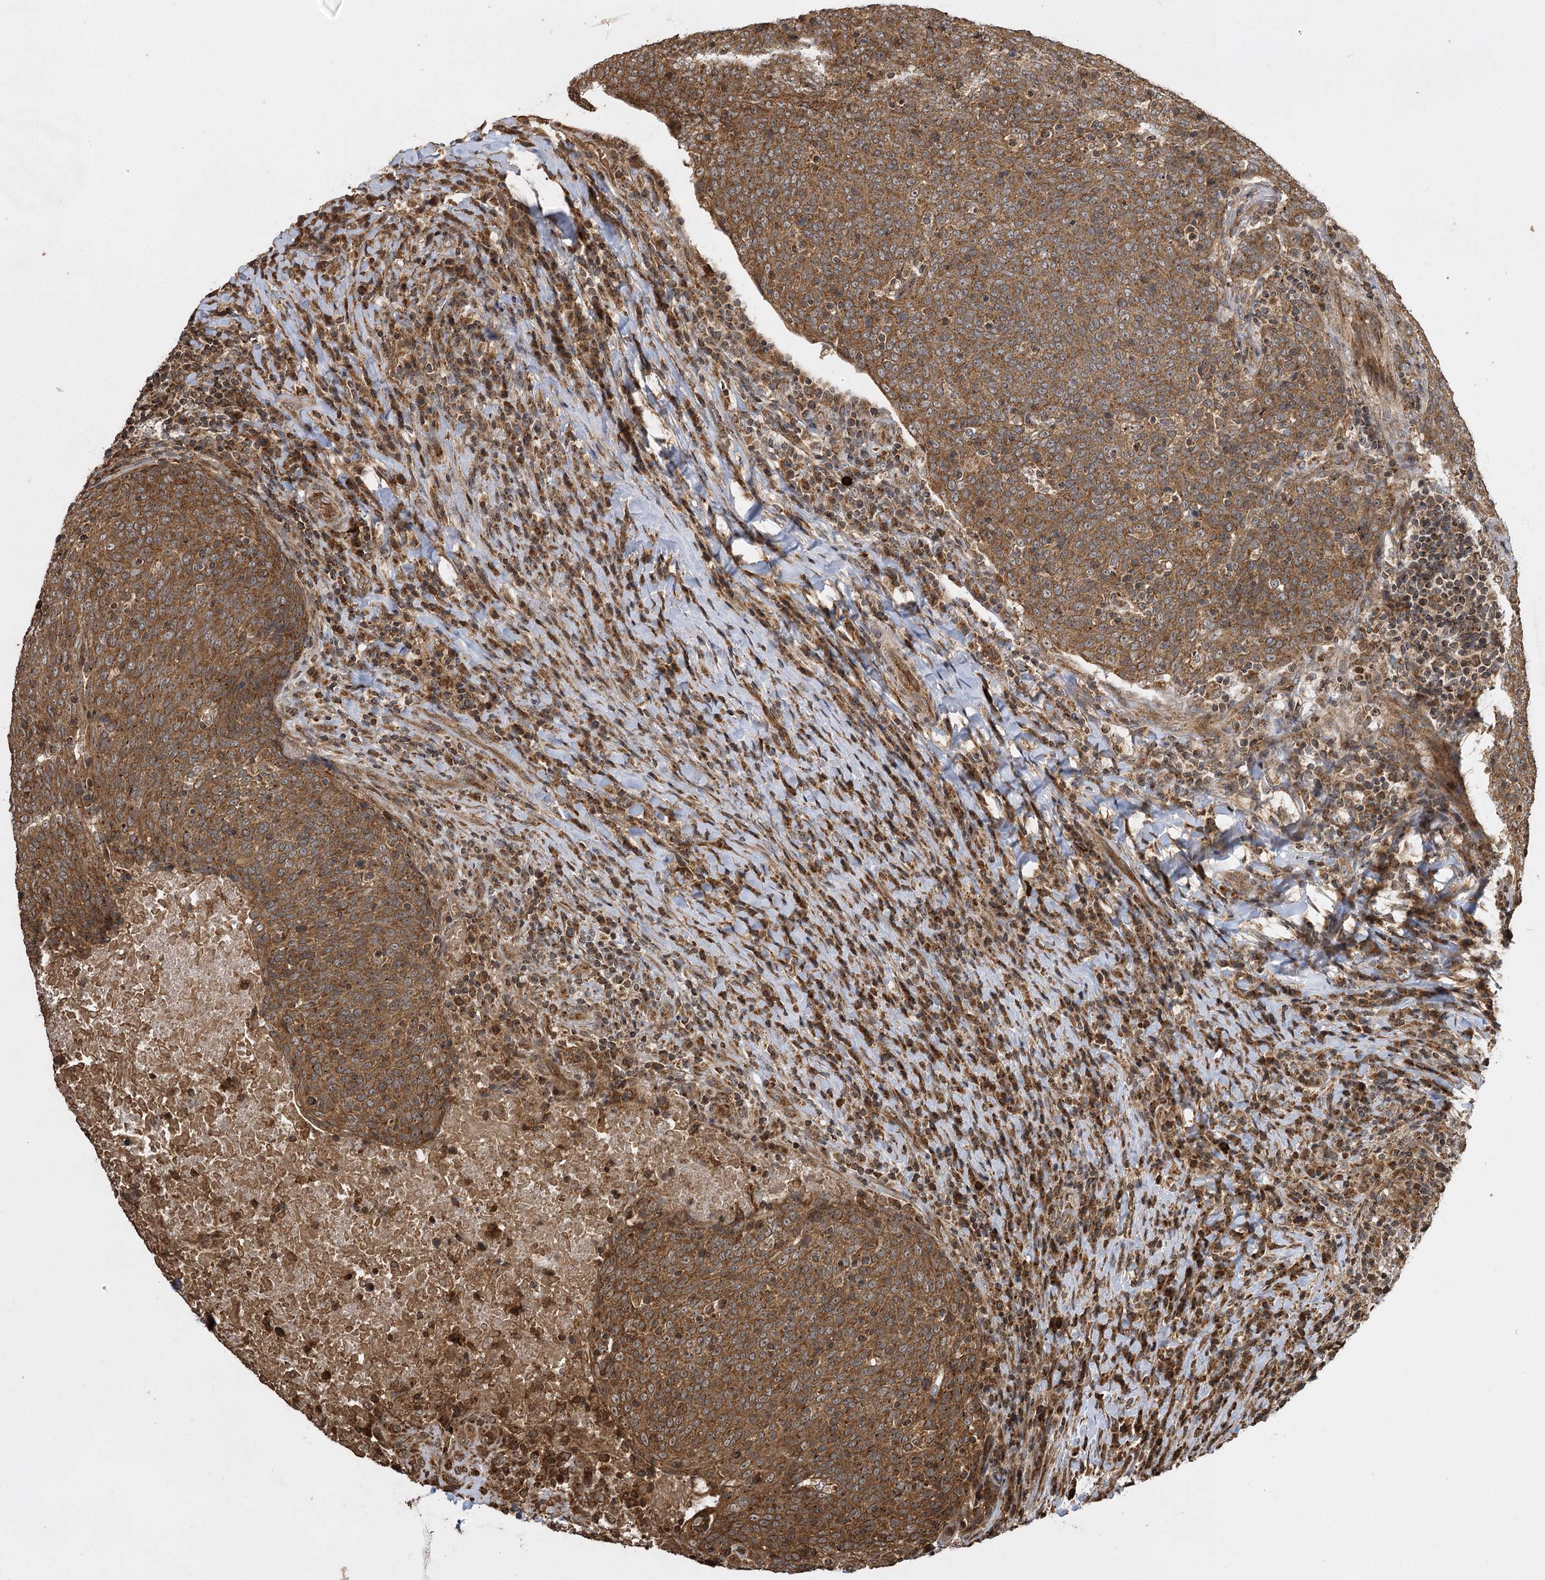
{"staining": {"intensity": "moderate", "quantity": ">75%", "location": "cytoplasmic/membranous"}, "tissue": "head and neck cancer", "cell_type": "Tumor cells", "image_type": "cancer", "snomed": [{"axis": "morphology", "description": "Squamous cell carcinoma, NOS"}, {"axis": "morphology", "description": "Squamous cell carcinoma, metastatic, NOS"}, {"axis": "topography", "description": "Lymph node"}, {"axis": "topography", "description": "Head-Neck"}], "caption": "Tumor cells display medium levels of moderate cytoplasmic/membranous staining in approximately >75% of cells in human head and neck squamous cell carcinoma.", "gene": "IL11RA", "patient": {"sex": "male", "age": 62}}